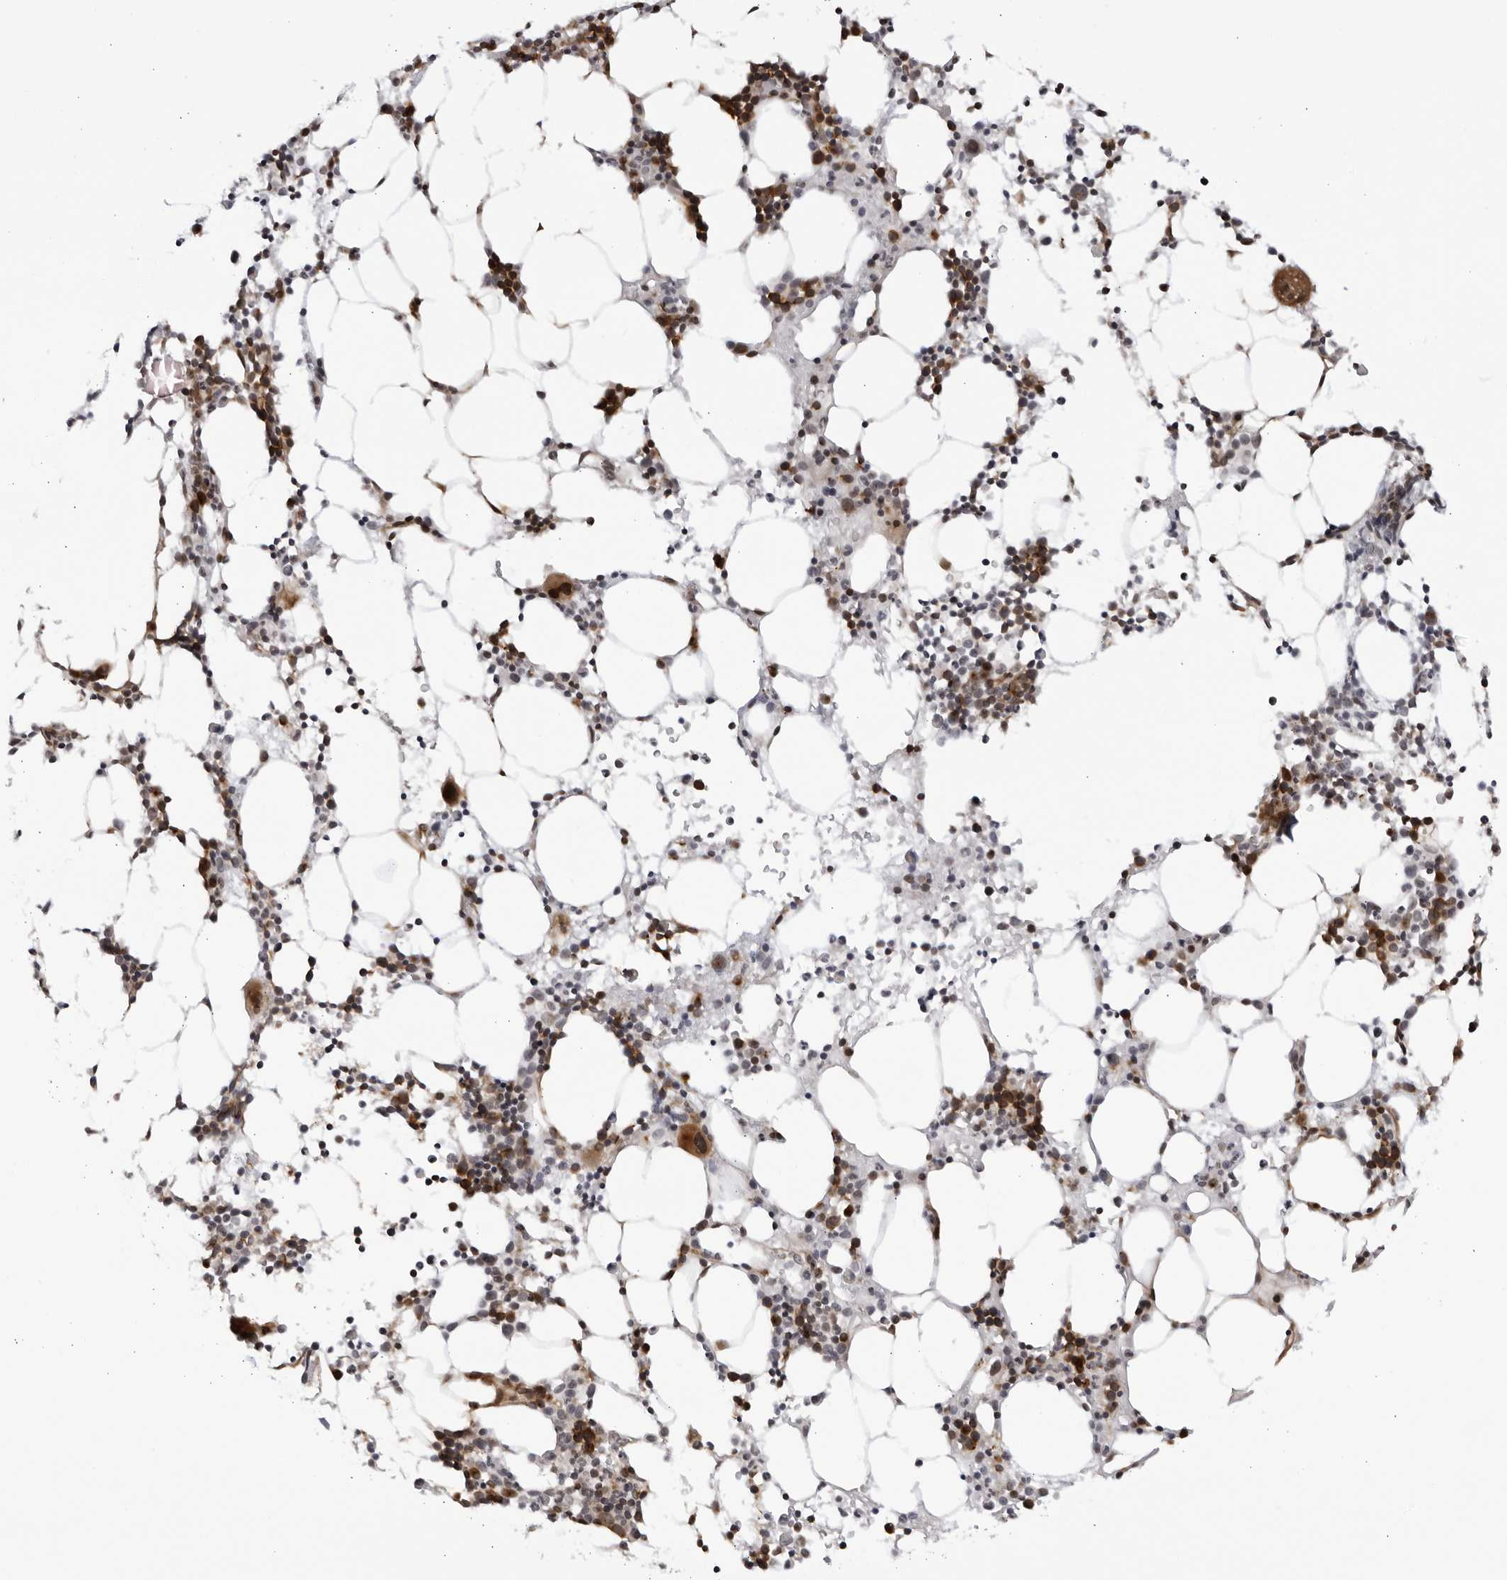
{"staining": {"intensity": "moderate", "quantity": "25%-75%", "location": "cytoplasmic/membranous"}, "tissue": "bone marrow", "cell_type": "Hematopoietic cells", "image_type": "normal", "snomed": [{"axis": "morphology", "description": "Normal tissue, NOS"}, {"axis": "morphology", "description": "Inflammation, NOS"}, {"axis": "topography", "description": "Bone marrow"}], "caption": "This image shows immunohistochemistry (IHC) staining of benign bone marrow, with medium moderate cytoplasmic/membranous staining in about 25%-75% of hematopoietic cells.", "gene": "CNBD1", "patient": {"sex": "male", "age": 31}}